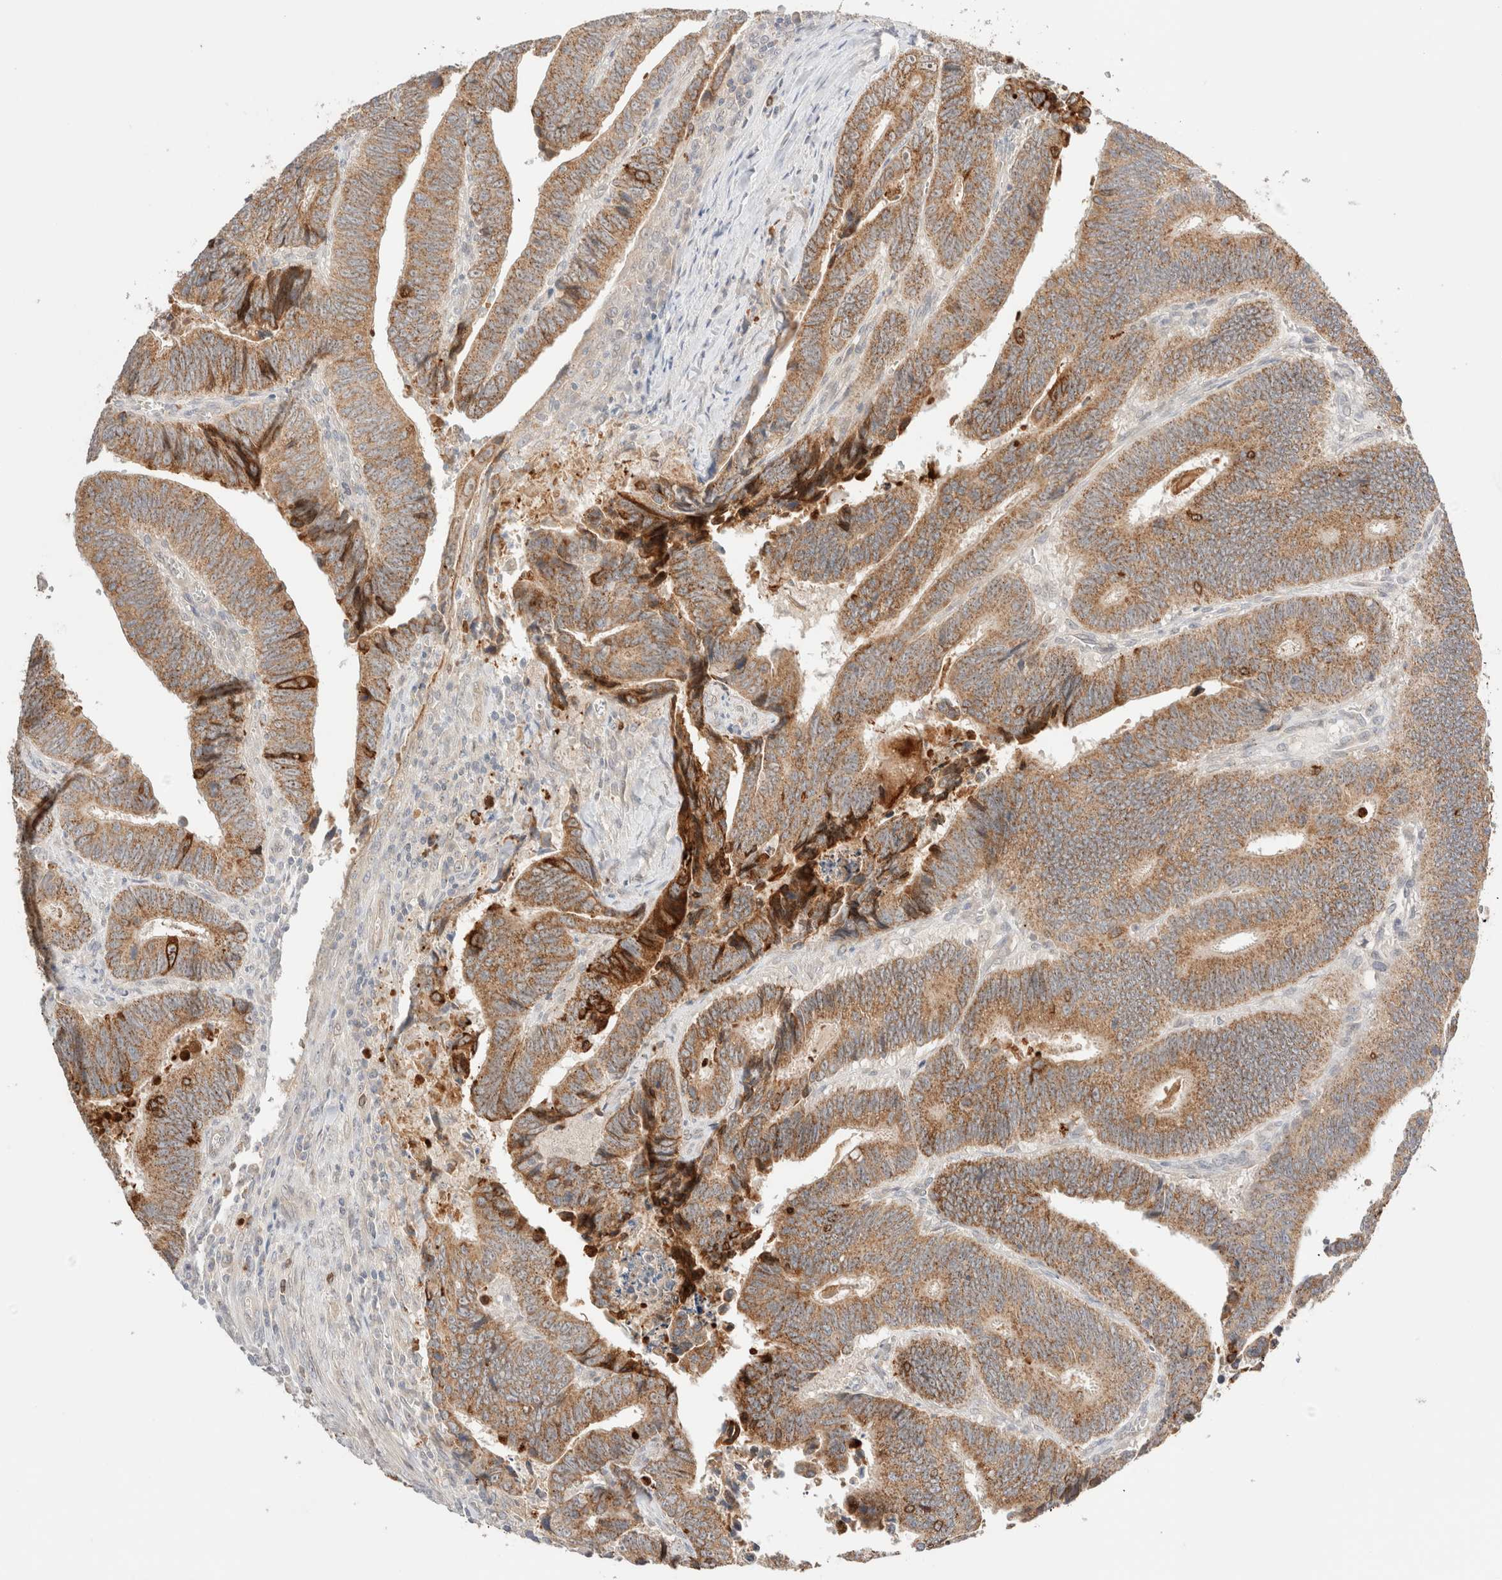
{"staining": {"intensity": "moderate", "quantity": ">75%", "location": "cytoplasmic/membranous"}, "tissue": "colorectal cancer", "cell_type": "Tumor cells", "image_type": "cancer", "snomed": [{"axis": "morphology", "description": "Inflammation, NOS"}, {"axis": "morphology", "description": "Adenocarcinoma, NOS"}, {"axis": "topography", "description": "Colon"}], "caption": "Immunohistochemistry (IHC) staining of adenocarcinoma (colorectal), which demonstrates medium levels of moderate cytoplasmic/membranous staining in approximately >75% of tumor cells indicating moderate cytoplasmic/membranous protein expression. The staining was performed using DAB (brown) for protein detection and nuclei were counterstained in hematoxylin (blue).", "gene": "TRIM41", "patient": {"sex": "male", "age": 72}}